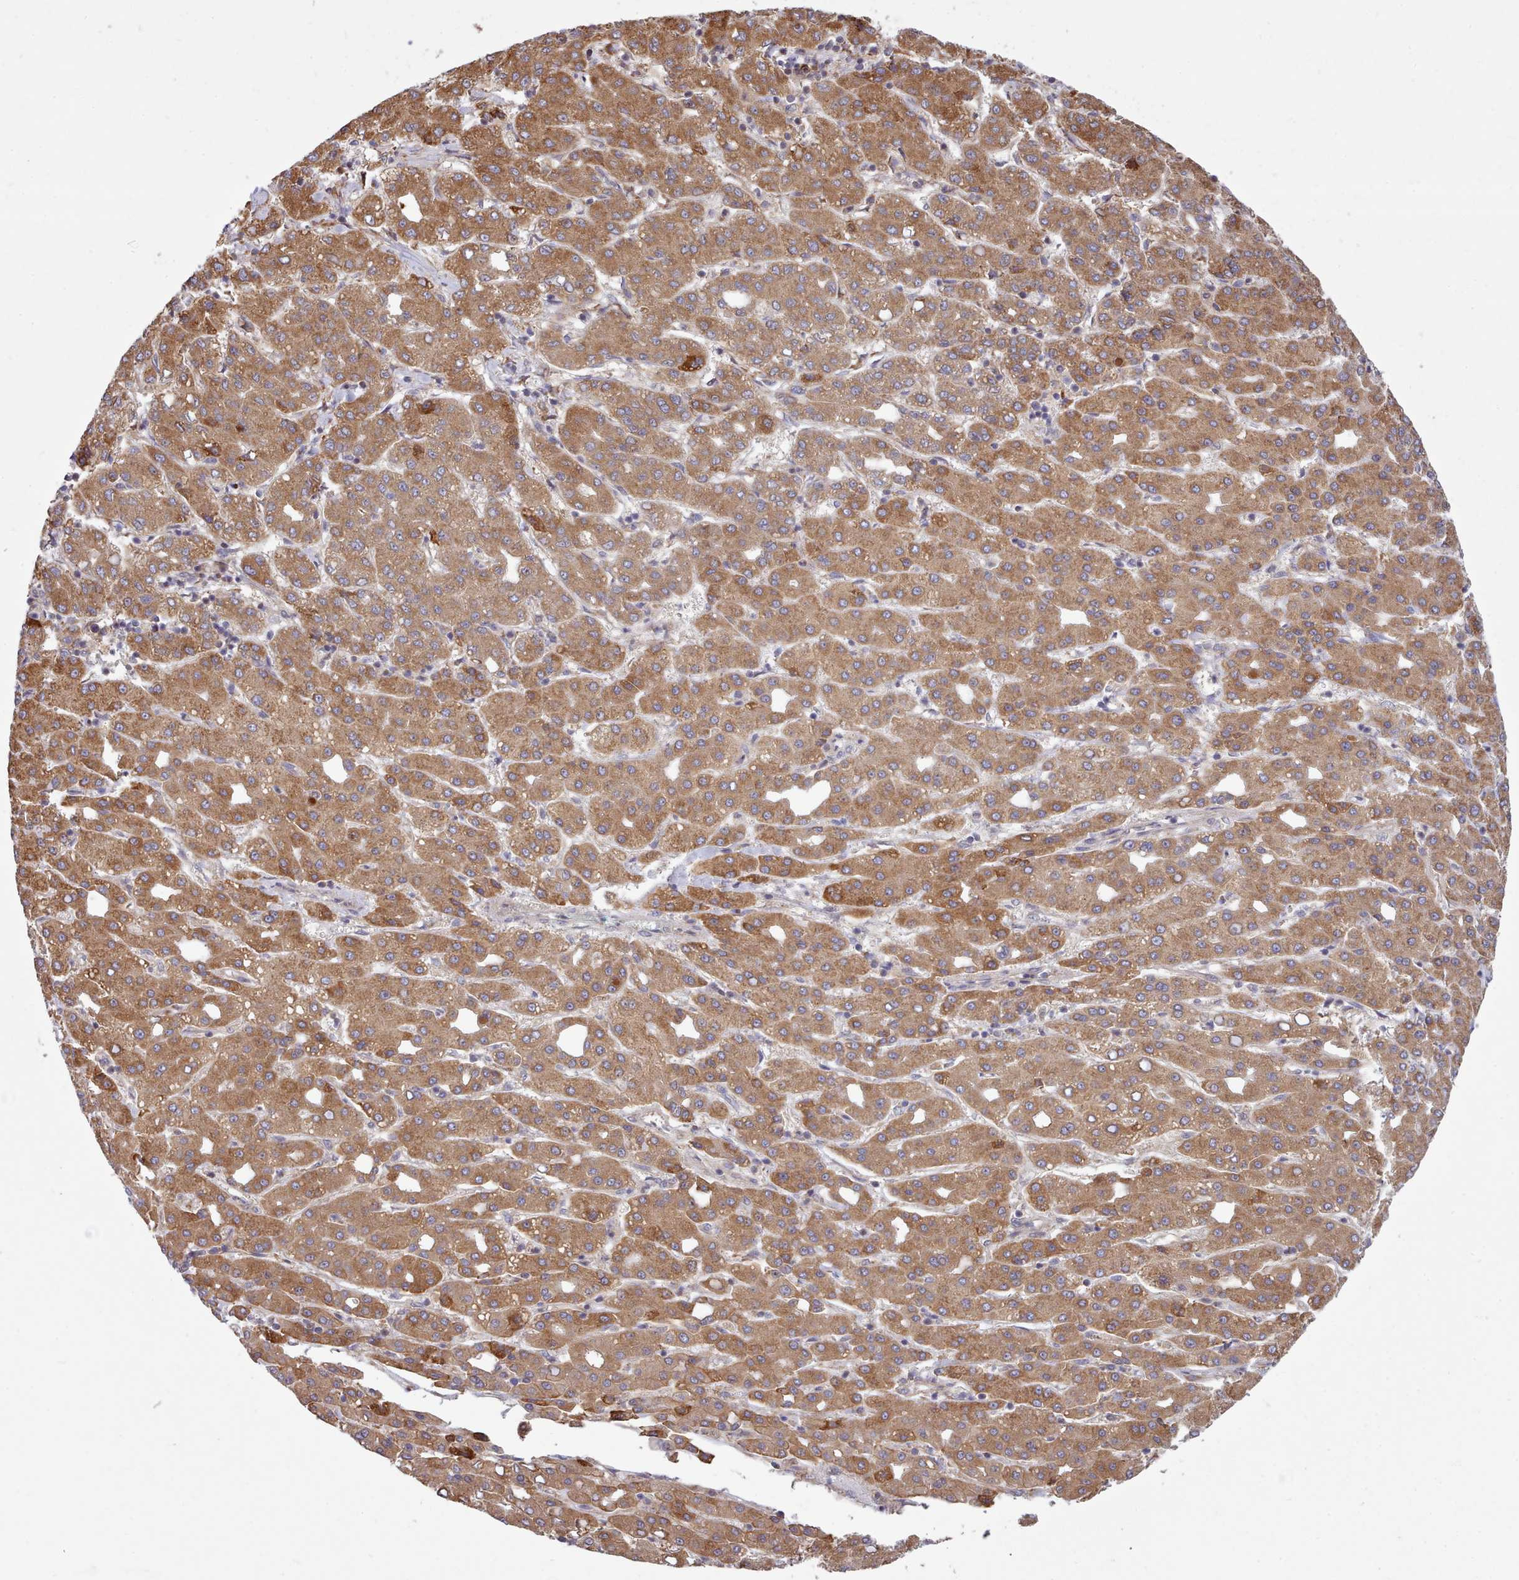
{"staining": {"intensity": "moderate", "quantity": ">75%", "location": "cytoplasmic/membranous"}, "tissue": "liver cancer", "cell_type": "Tumor cells", "image_type": "cancer", "snomed": [{"axis": "morphology", "description": "Carcinoma, Hepatocellular, NOS"}, {"axis": "topography", "description": "Liver"}], "caption": "Immunohistochemistry staining of hepatocellular carcinoma (liver), which displays medium levels of moderate cytoplasmic/membranous positivity in approximately >75% of tumor cells indicating moderate cytoplasmic/membranous protein expression. The staining was performed using DAB (brown) for protein detection and nuclei were counterstained in hematoxylin (blue).", "gene": "TRIM26", "patient": {"sex": "male", "age": 65}}